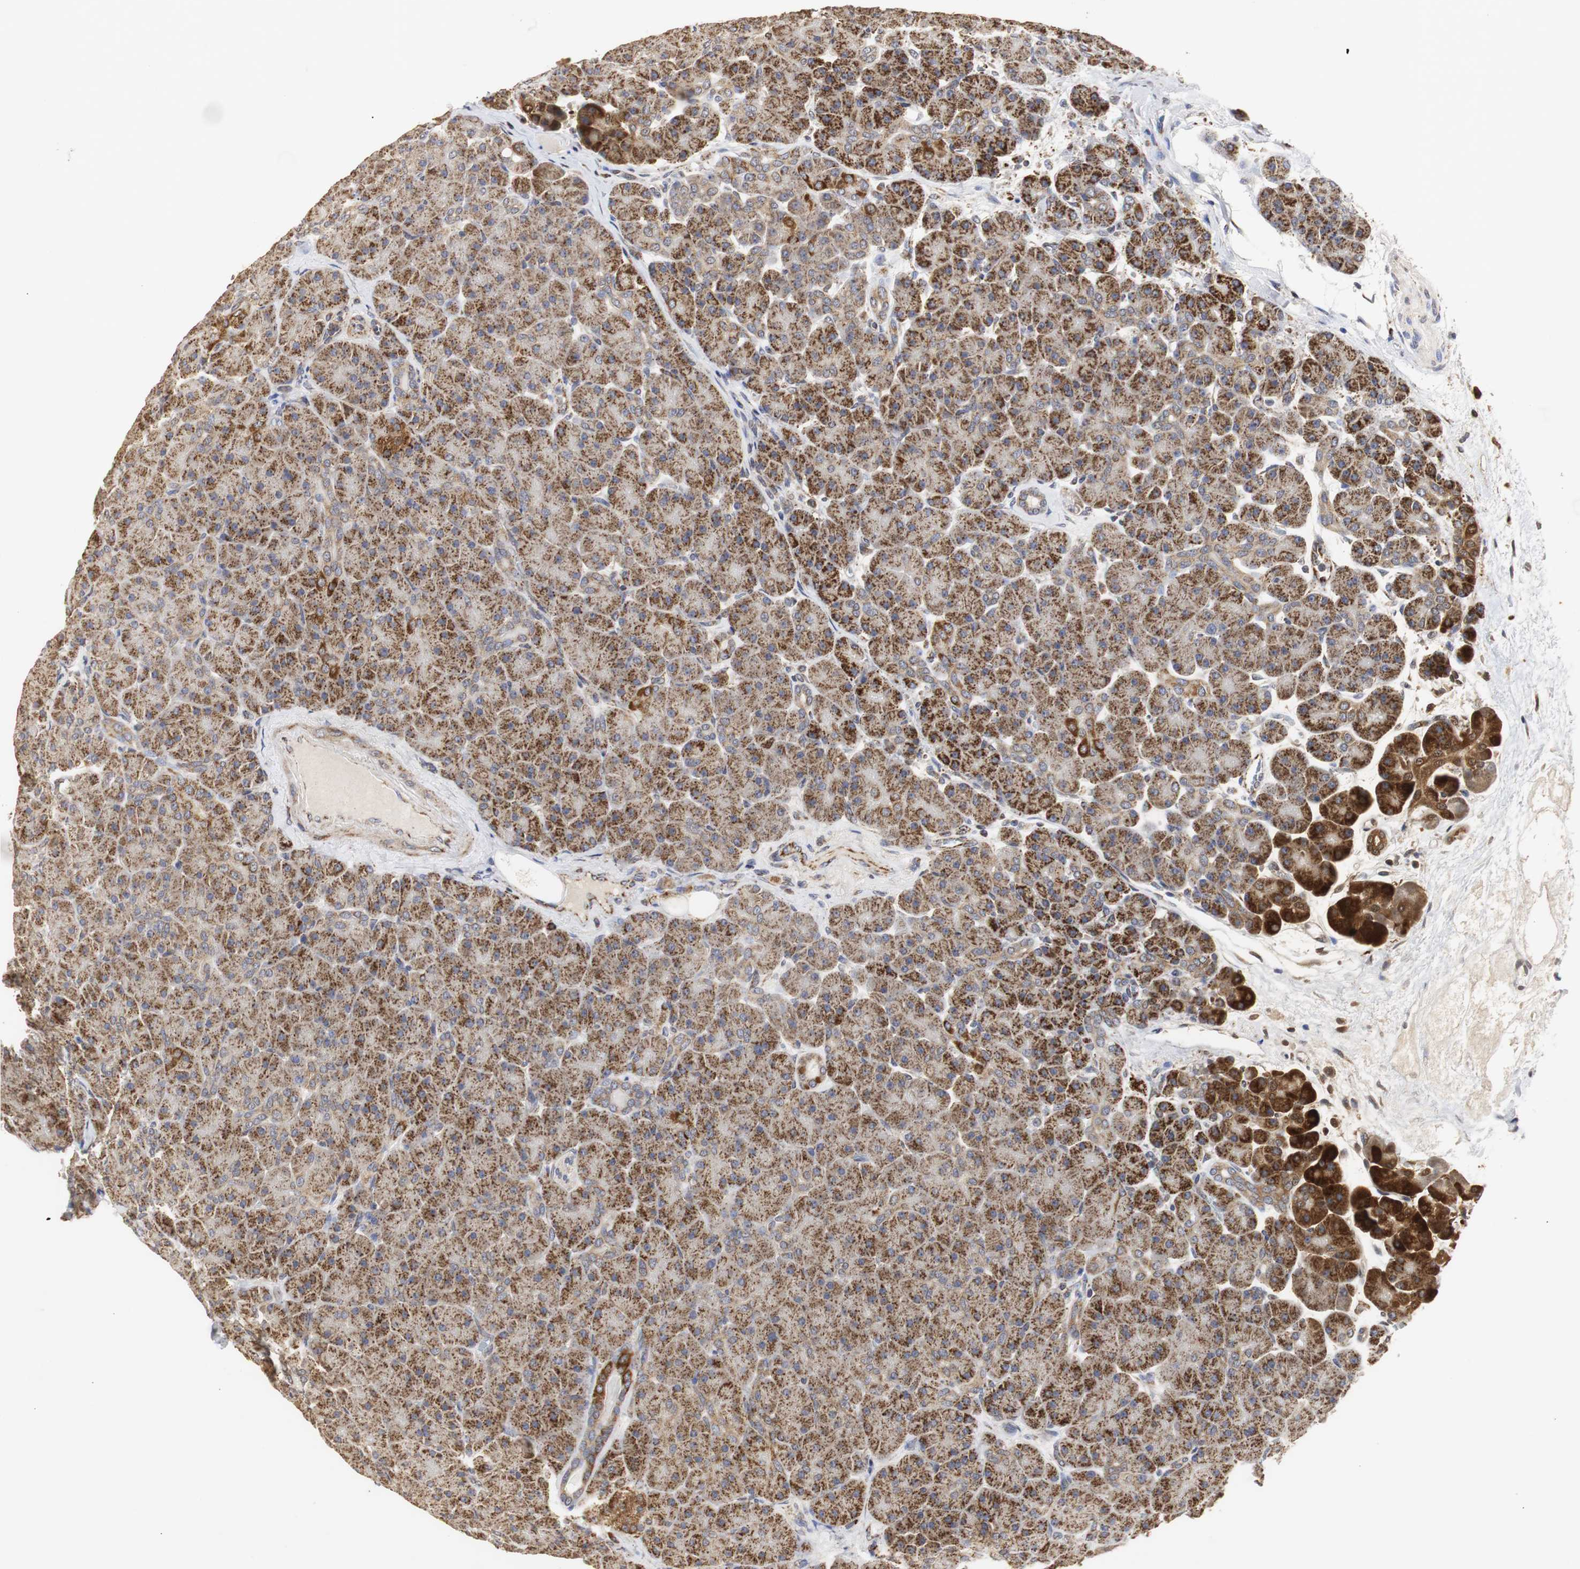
{"staining": {"intensity": "moderate", "quantity": ">75%", "location": "cytoplasmic/membranous"}, "tissue": "pancreas", "cell_type": "Exocrine glandular cells", "image_type": "normal", "snomed": [{"axis": "morphology", "description": "Normal tissue, NOS"}, {"axis": "topography", "description": "Pancreas"}], "caption": "Moderate cytoplasmic/membranous expression for a protein is appreciated in about >75% of exocrine glandular cells of normal pancreas using IHC.", "gene": "HSD17B10", "patient": {"sex": "male", "age": 66}}